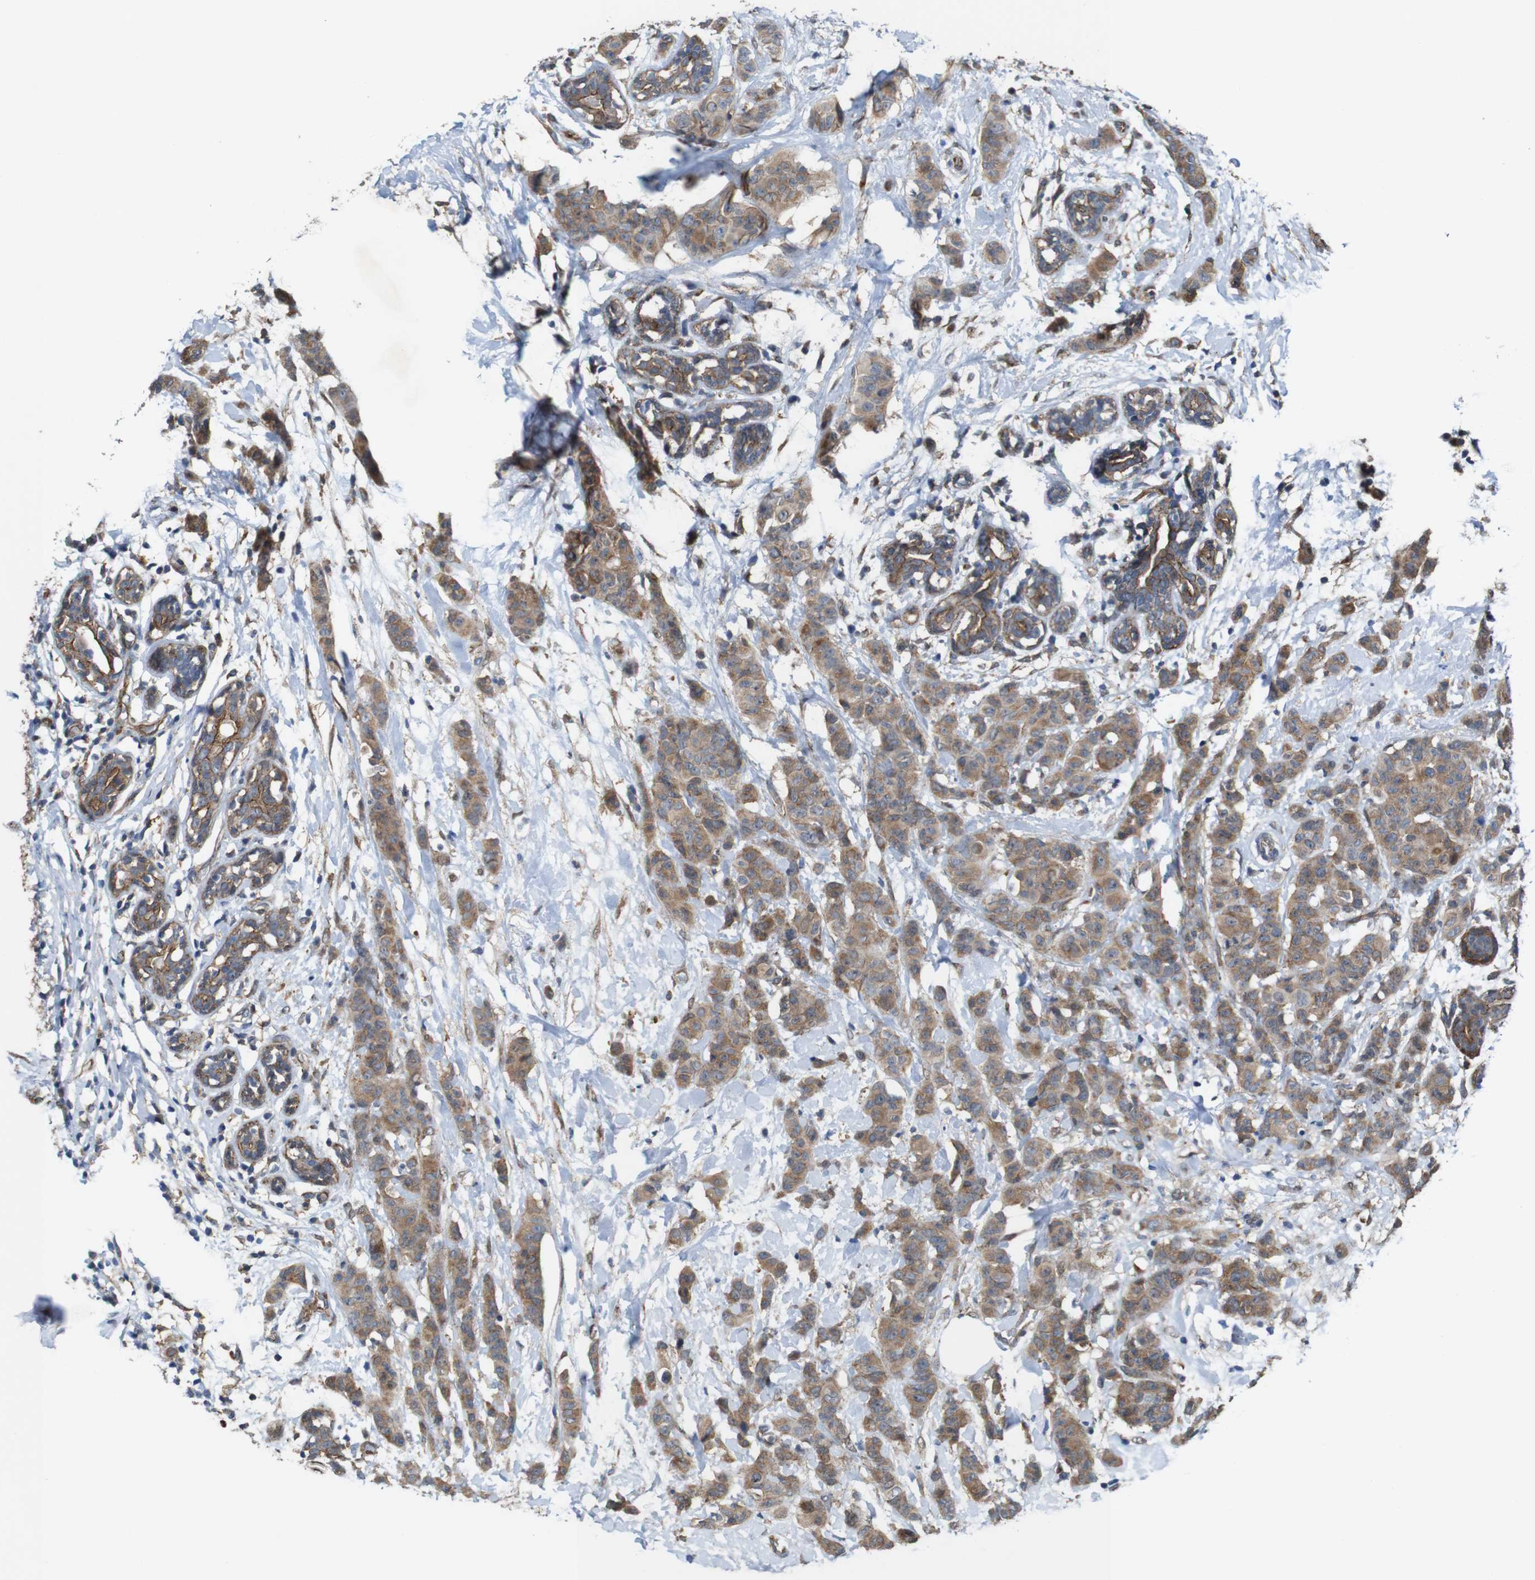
{"staining": {"intensity": "moderate", "quantity": ">75%", "location": "cytoplasmic/membranous"}, "tissue": "breast cancer", "cell_type": "Tumor cells", "image_type": "cancer", "snomed": [{"axis": "morphology", "description": "Normal tissue, NOS"}, {"axis": "morphology", "description": "Duct carcinoma"}, {"axis": "topography", "description": "Breast"}], "caption": "Protein analysis of breast cancer (invasive ductal carcinoma) tissue demonstrates moderate cytoplasmic/membranous staining in about >75% of tumor cells.", "gene": "PTGER4", "patient": {"sex": "female", "age": 40}}